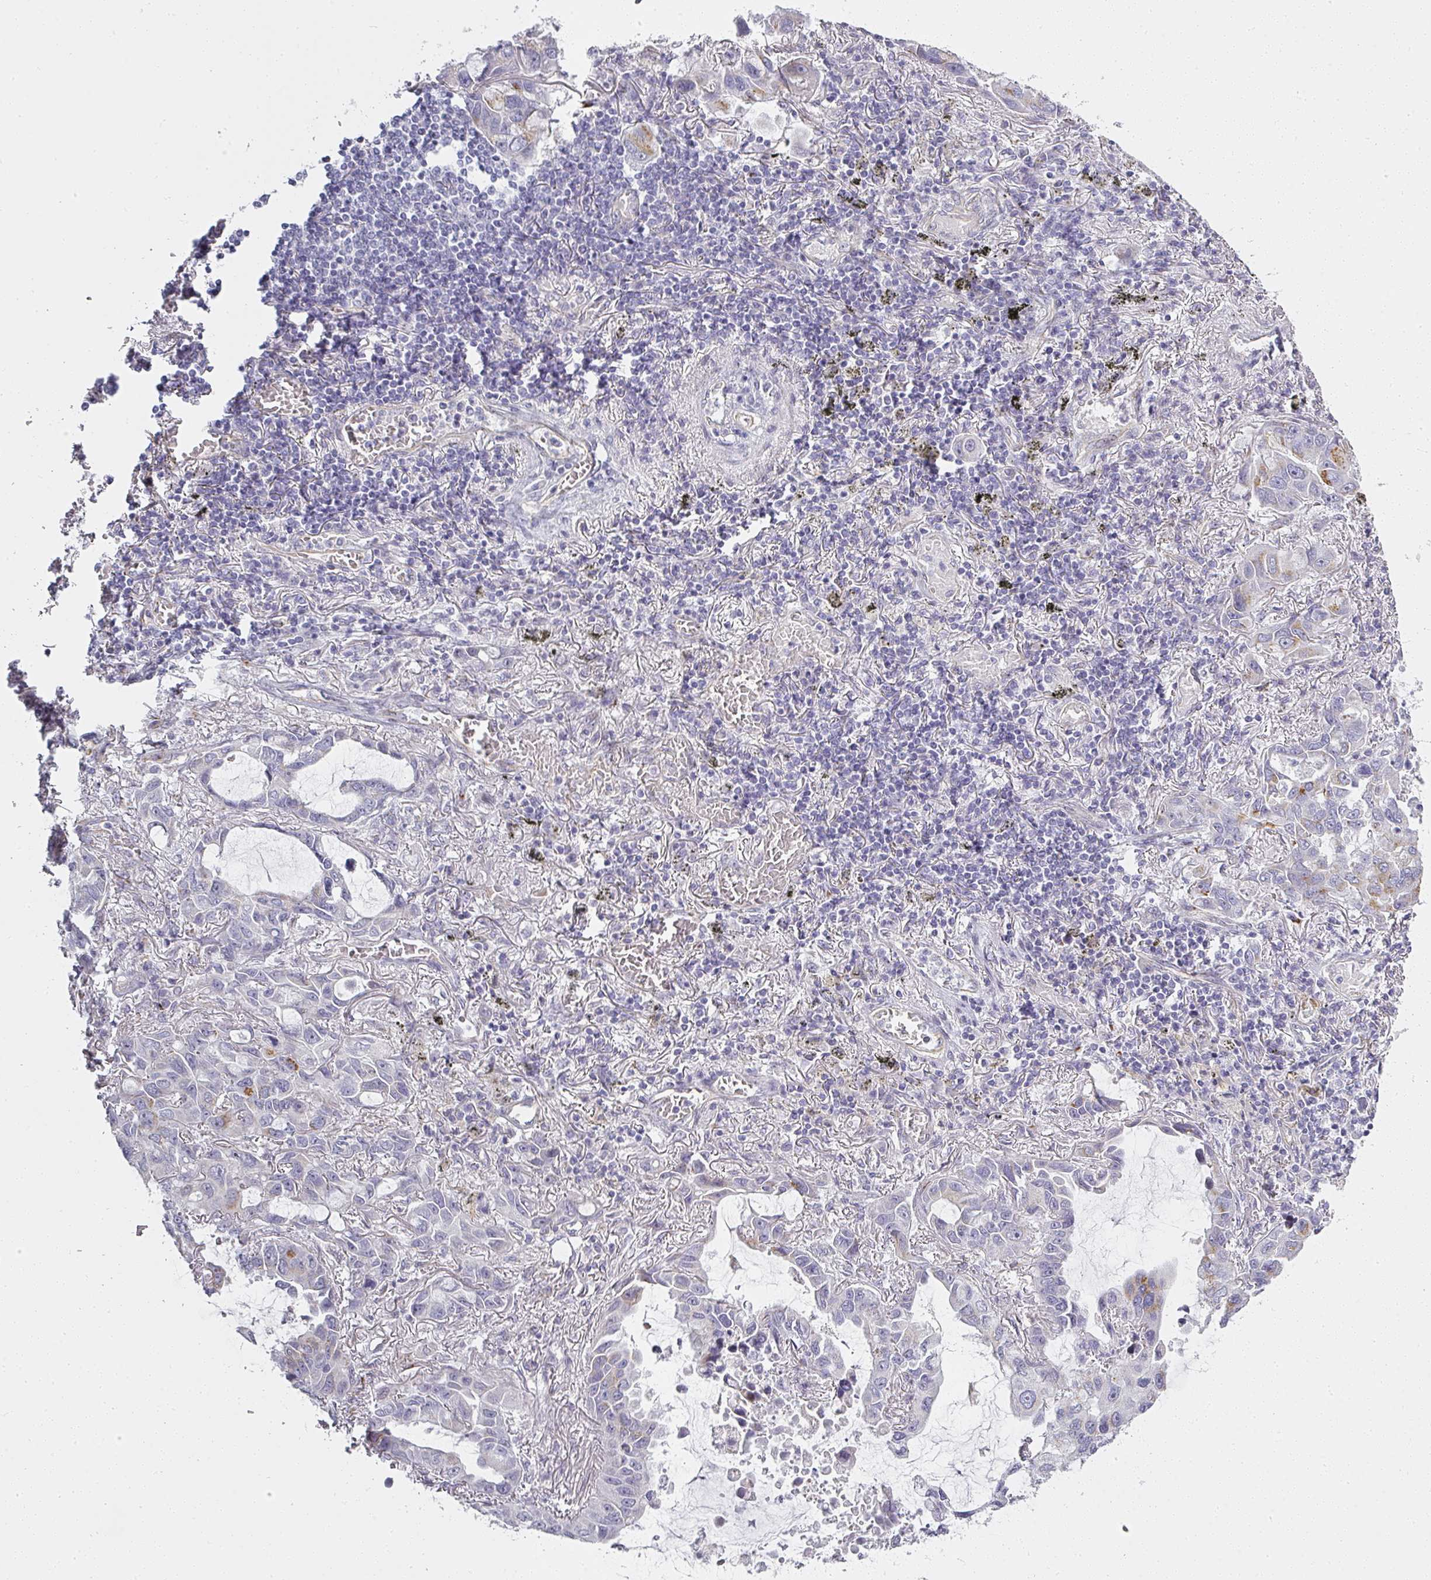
{"staining": {"intensity": "moderate", "quantity": "<25%", "location": "cytoplasmic/membranous"}, "tissue": "lung cancer", "cell_type": "Tumor cells", "image_type": "cancer", "snomed": [{"axis": "morphology", "description": "Adenocarcinoma, NOS"}, {"axis": "topography", "description": "Lung"}], "caption": "A low amount of moderate cytoplasmic/membranous expression is identified in about <25% of tumor cells in lung adenocarcinoma tissue.", "gene": "ATP8B2", "patient": {"sex": "male", "age": 64}}